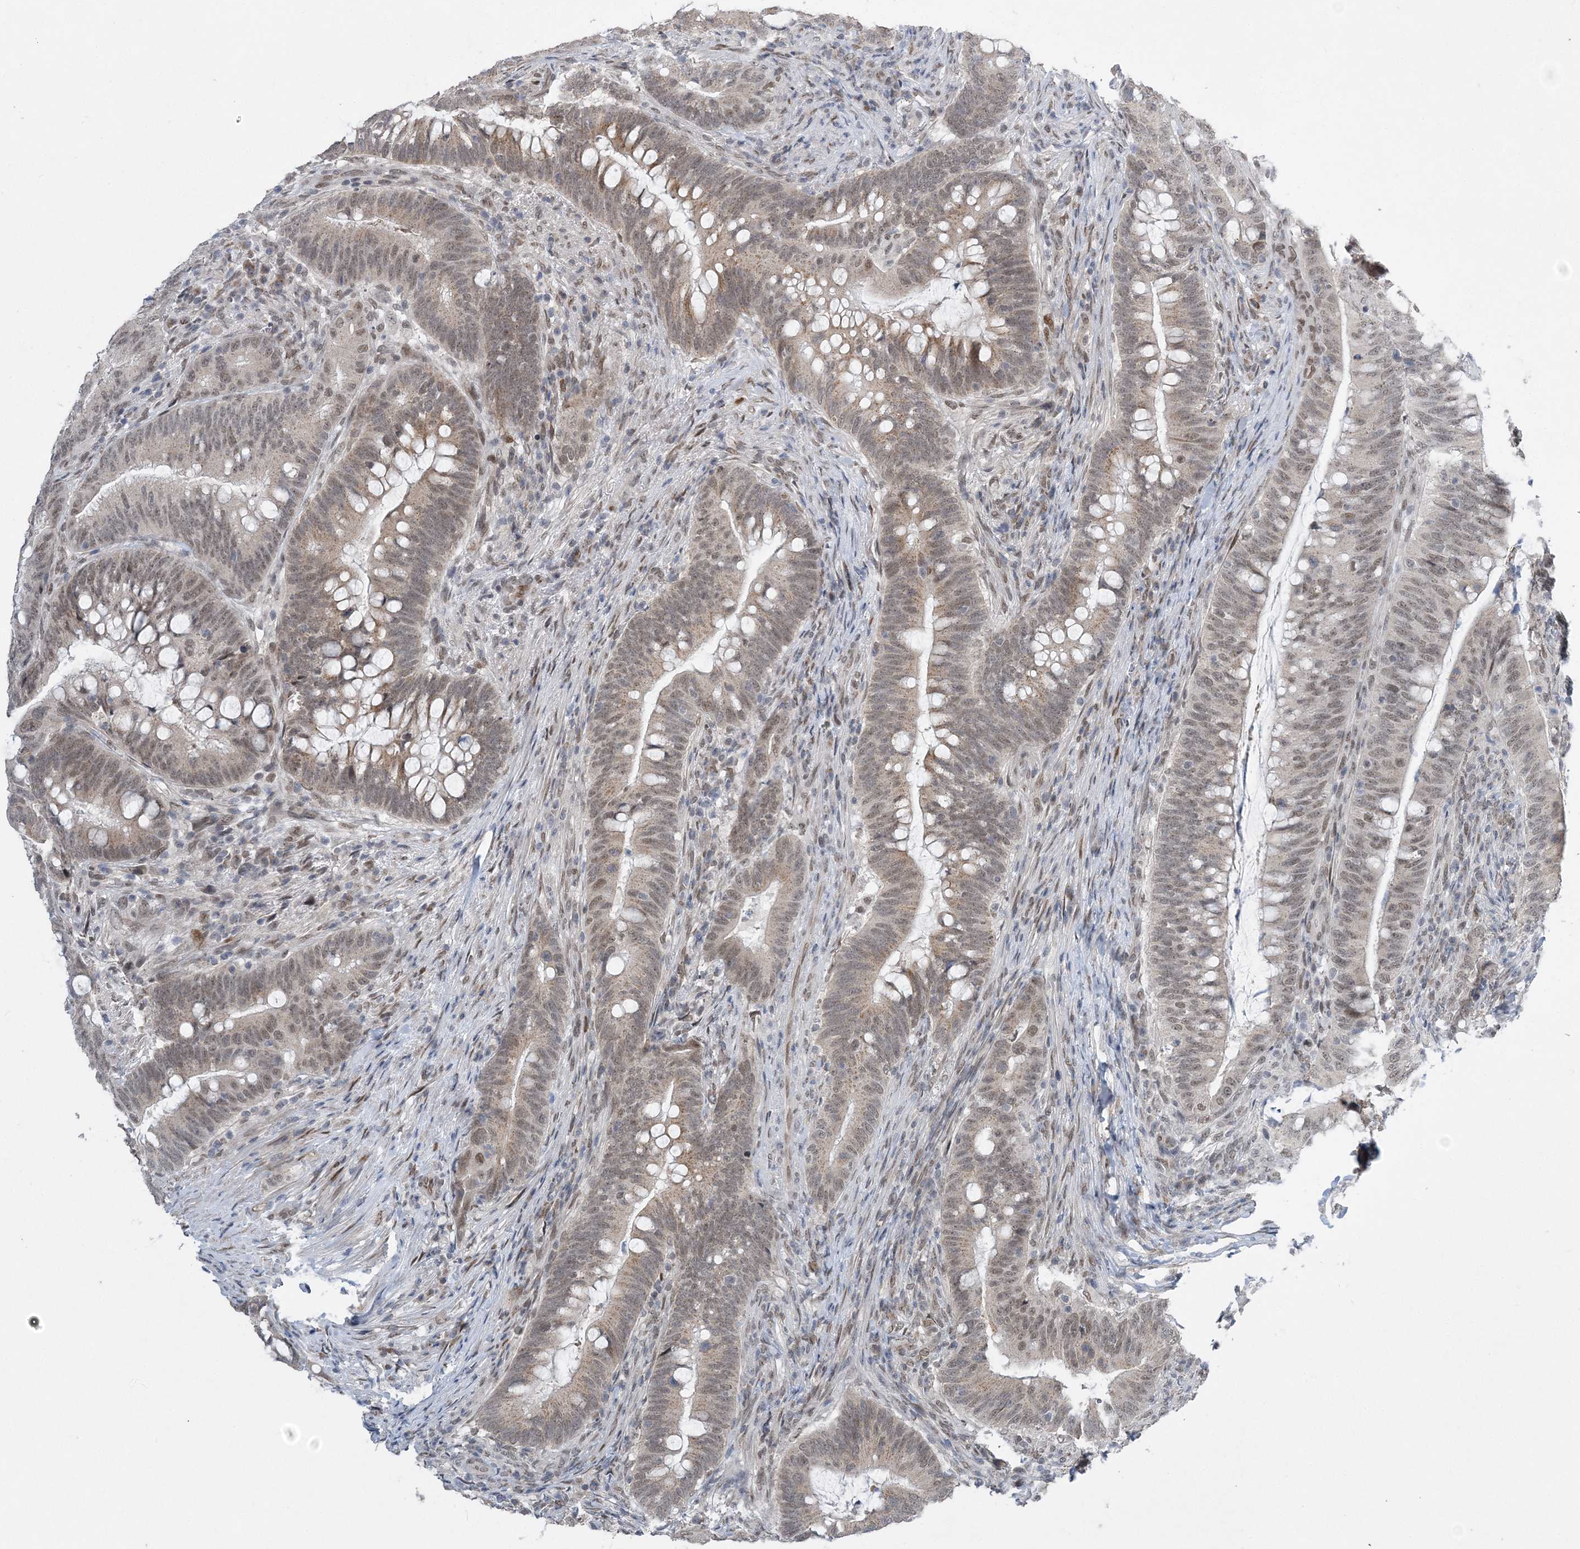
{"staining": {"intensity": "weak", "quantity": "25%-75%", "location": "nuclear"}, "tissue": "colorectal cancer", "cell_type": "Tumor cells", "image_type": "cancer", "snomed": [{"axis": "morphology", "description": "Adenocarcinoma, NOS"}, {"axis": "topography", "description": "Colon"}], "caption": "Weak nuclear protein expression is identified in approximately 25%-75% of tumor cells in colorectal cancer (adenocarcinoma). The protein of interest is stained brown, and the nuclei are stained in blue (DAB IHC with brightfield microscopy, high magnification).", "gene": "WAC", "patient": {"sex": "female", "age": 66}}